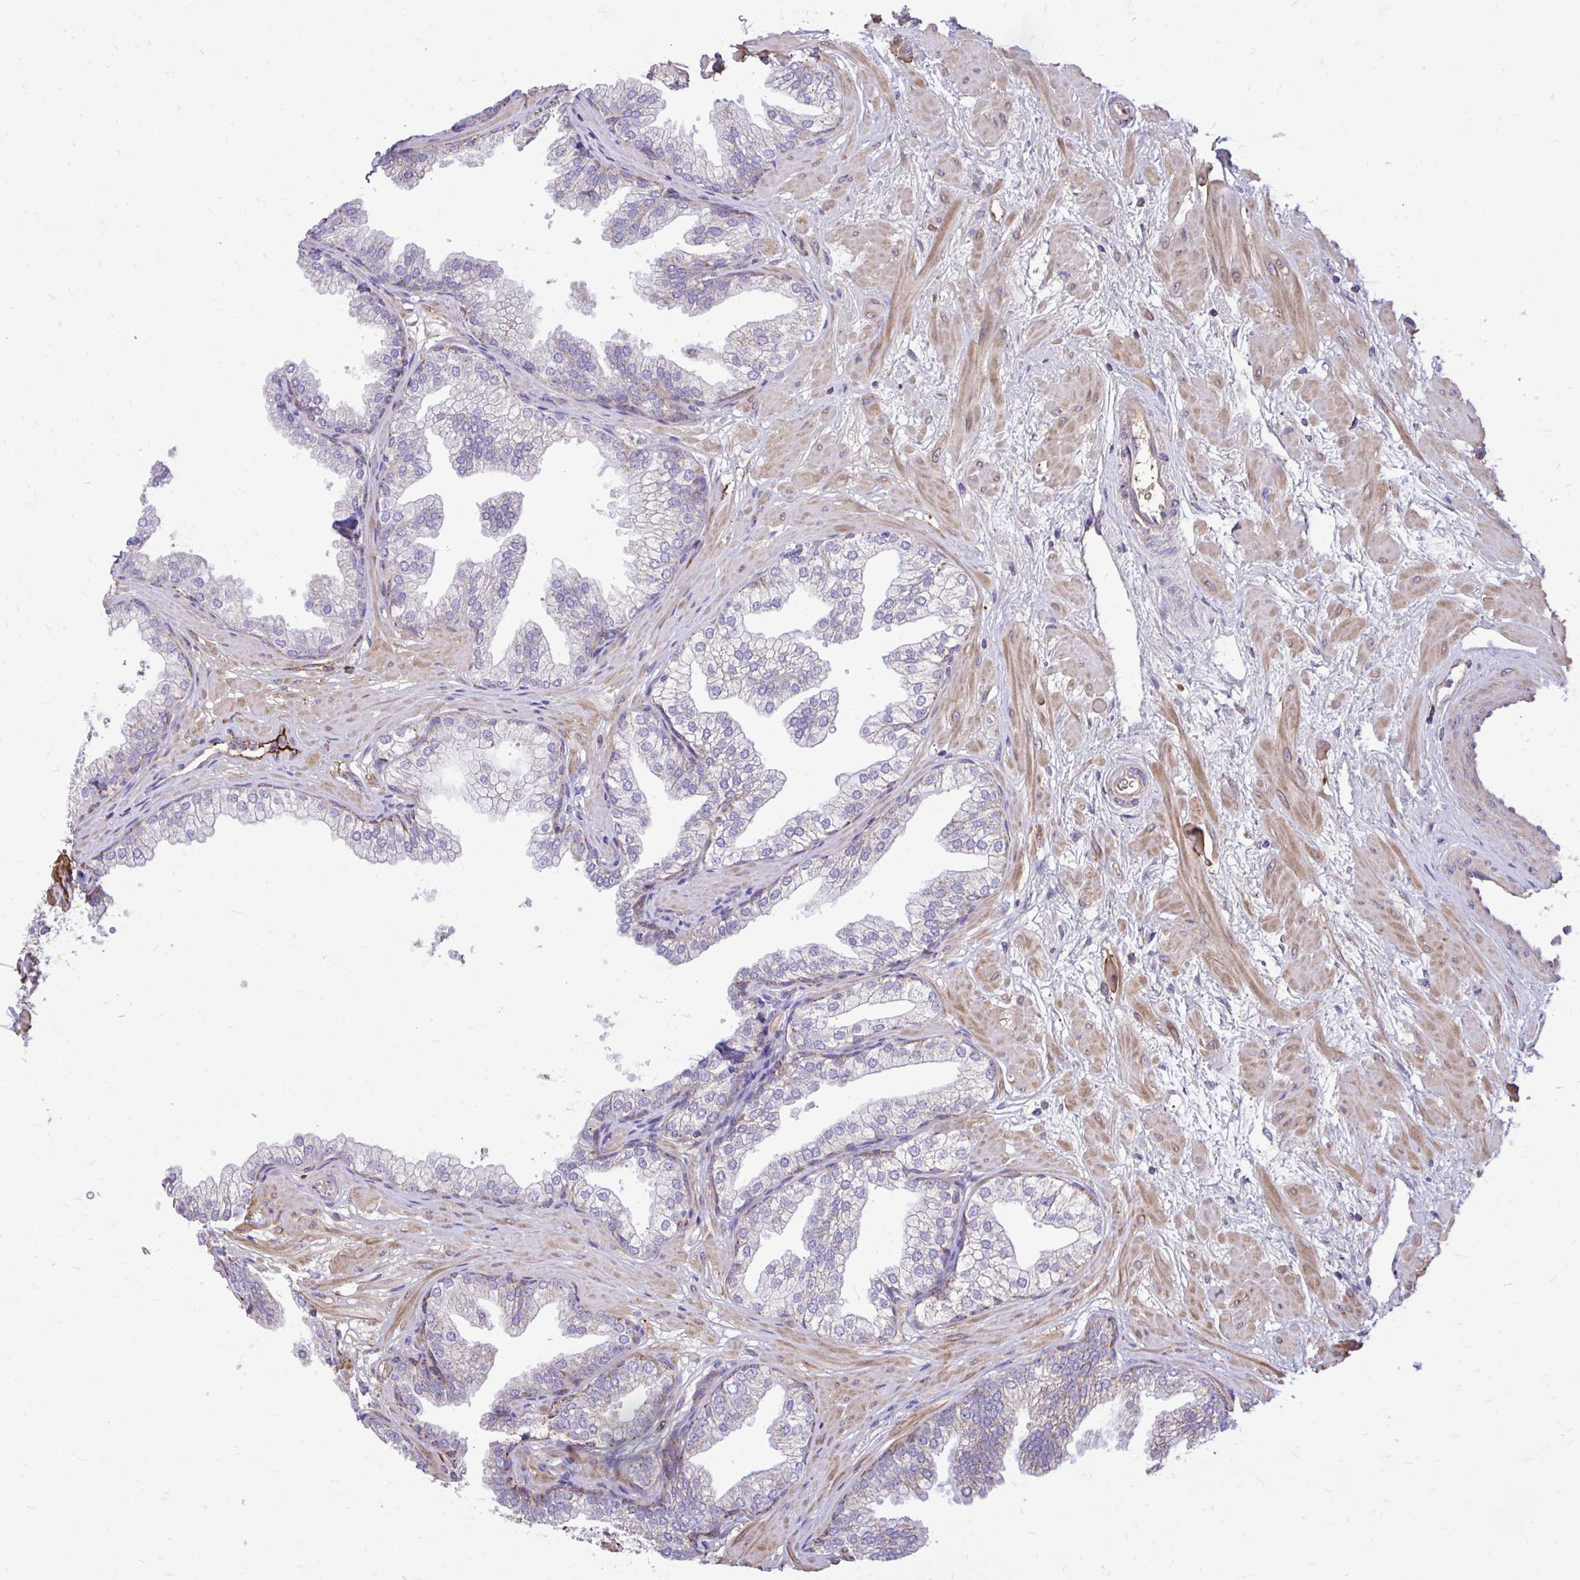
{"staining": {"intensity": "moderate", "quantity": "<25%", "location": "cytoplasmic/membranous"}, "tissue": "prostate", "cell_type": "Glandular cells", "image_type": "normal", "snomed": [{"axis": "morphology", "description": "Normal tissue, NOS"}, {"axis": "topography", "description": "Prostate"}], "caption": "This is an image of immunohistochemistry staining of unremarkable prostate, which shows moderate expression in the cytoplasmic/membranous of glandular cells.", "gene": "ATP13A2", "patient": {"sex": "male", "age": 37}}